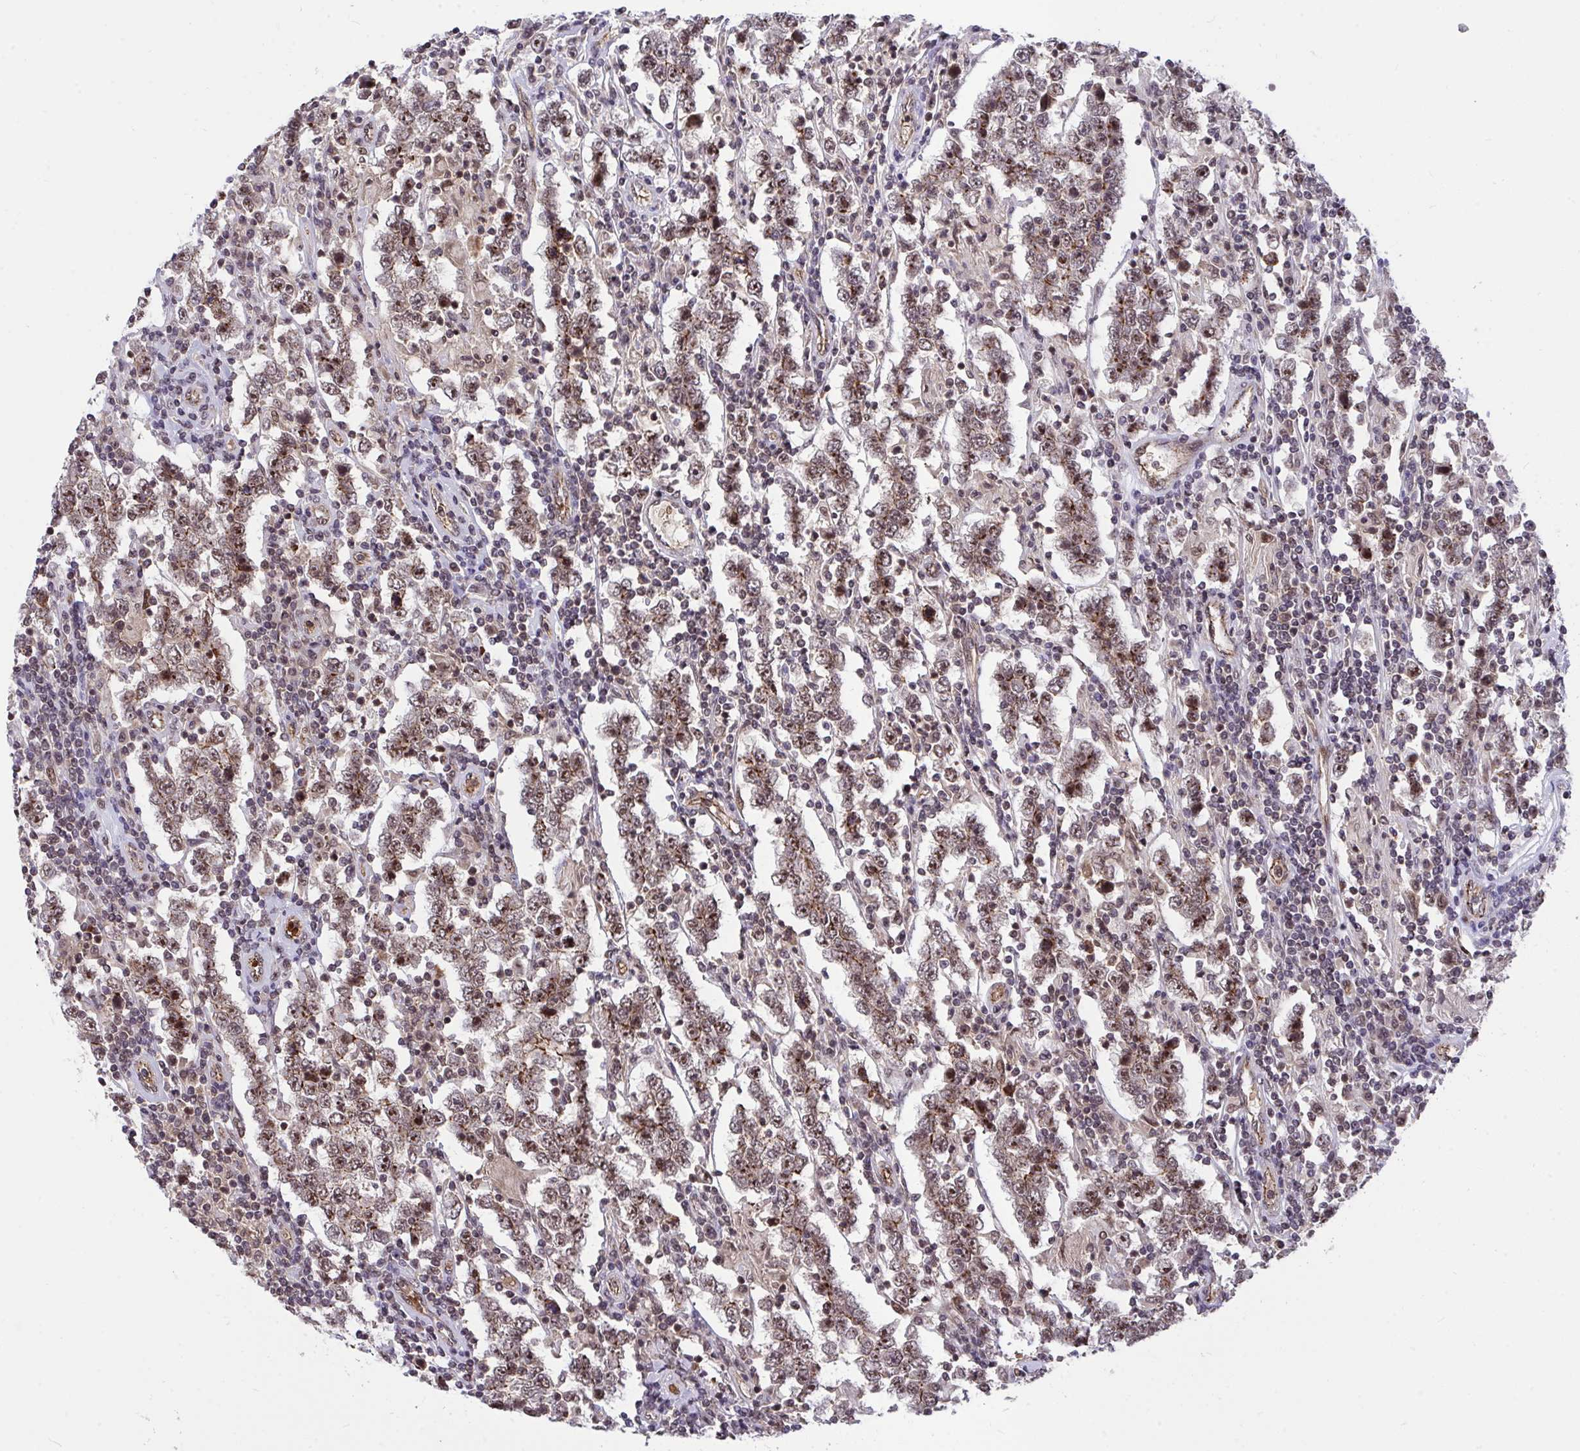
{"staining": {"intensity": "moderate", "quantity": ">75%", "location": "cytoplasmic/membranous,nuclear"}, "tissue": "testis cancer", "cell_type": "Tumor cells", "image_type": "cancer", "snomed": [{"axis": "morphology", "description": "Normal tissue, NOS"}, {"axis": "morphology", "description": "Urothelial carcinoma, High grade"}, {"axis": "morphology", "description": "Seminoma, NOS"}, {"axis": "morphology", "description": "Carcinoma, Embryonal, NOS"}, {"axis": "topography", "description": "Urinary bladder"}, {"axis": "topography", "description": "Testis"}], "caption": "Tumor cells display medium levels of moderate cytoplasmic/membranous and nuclear expression in approximately >75% of cells in testis cancer. Immunohistochemistry stains the protein in brown and the nuclei are stained blue.", "gene": "PPP1CA", "patient": {"sex": "male", "age": 41}}